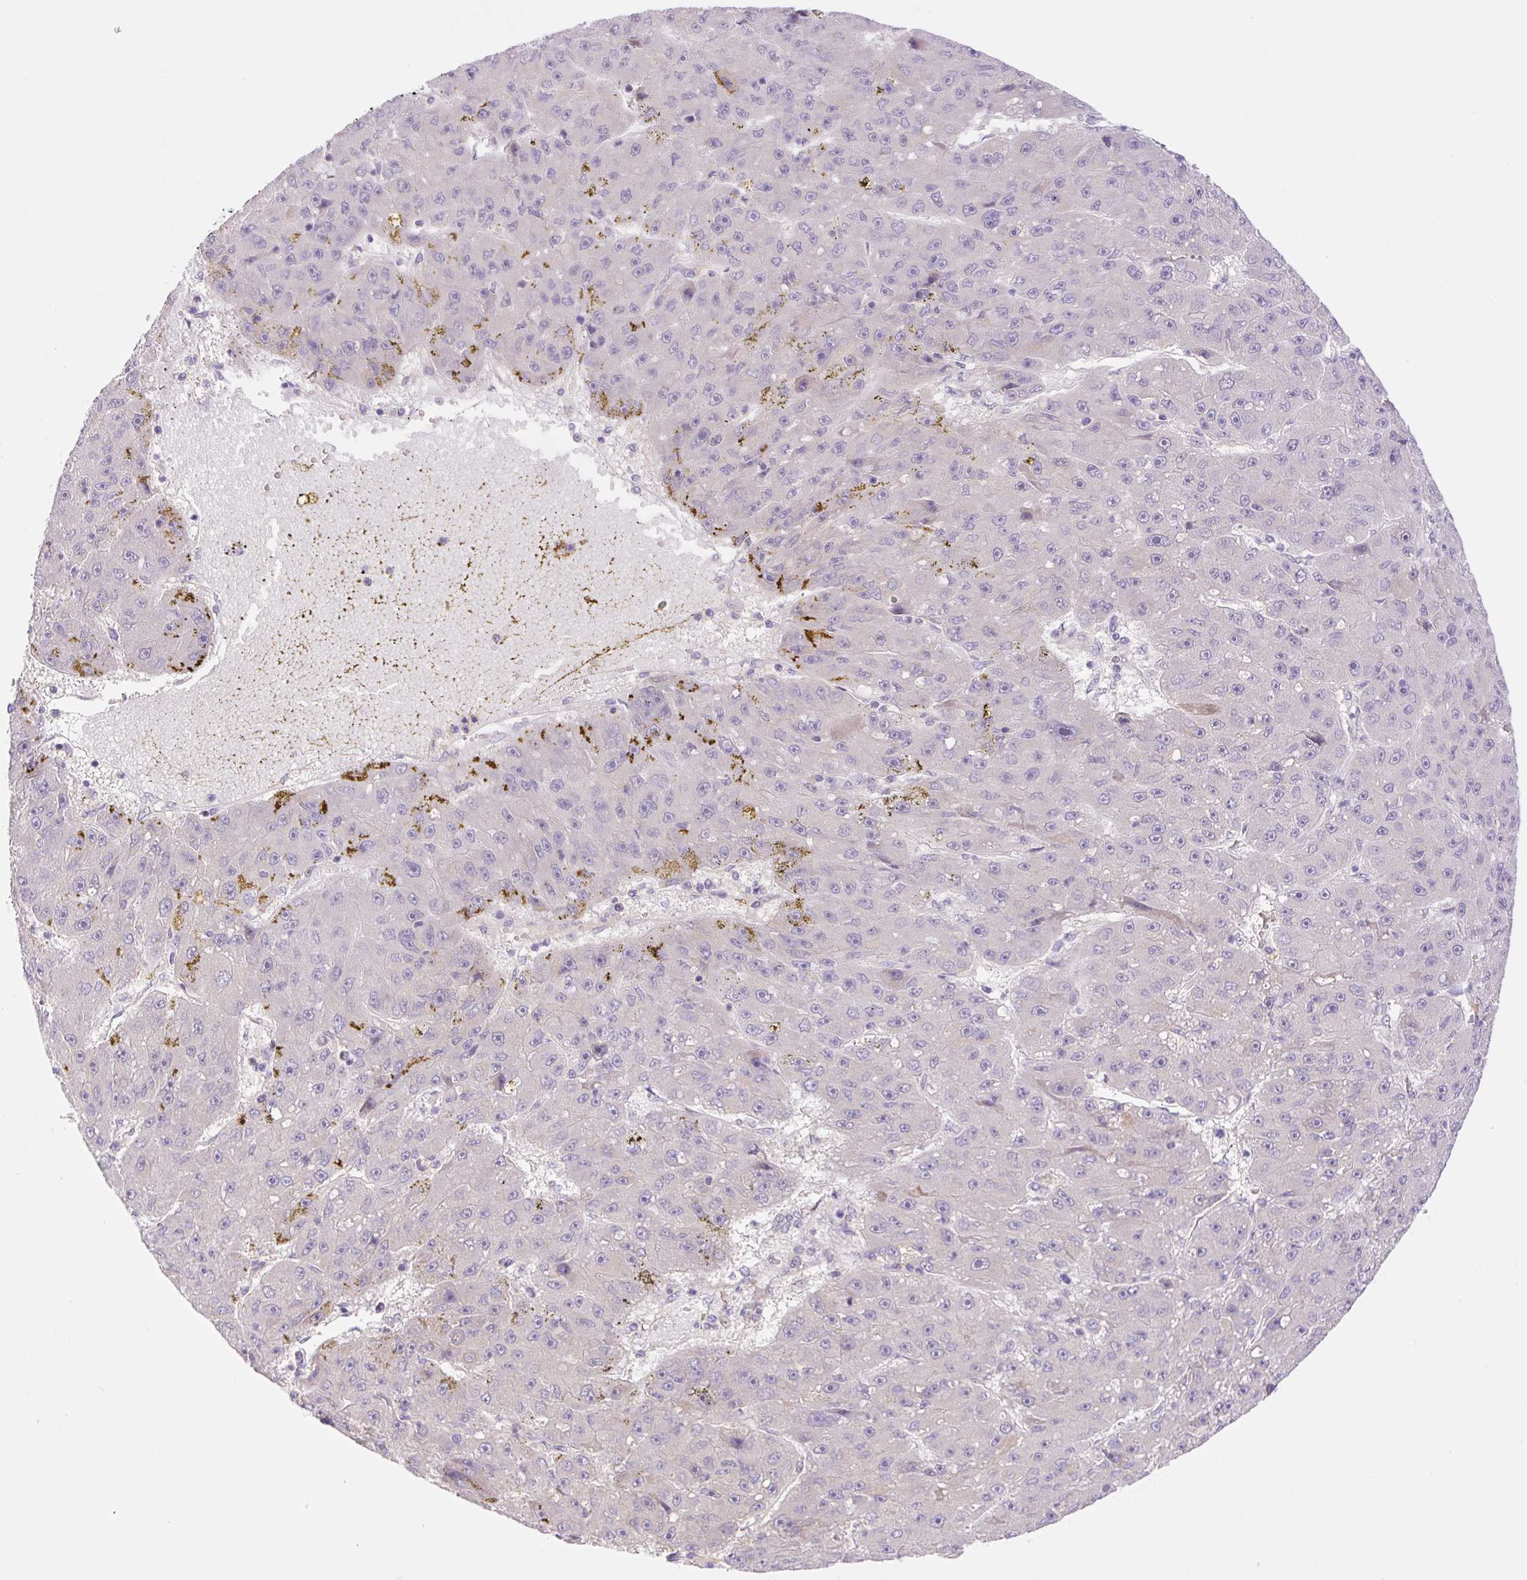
{"staining": {"intensity": "negative", "quantity": "none", "location": "none"}, "tissue": "liver cancer", "cell_type": "Tumor cells", "image_type": "cancer", "snomed": [{"axis": "morphology", "description": "Carcinoma, Hepatocellular, NOS"}, {"axis": "topography", "description": "Liver"}], "caption": "Liver cancer stained for a protein using immunohistochemistry exhibits no positivity tumor cells.", "gene": "DENND5A", "patient": {"sex": "male", "age": 67}}